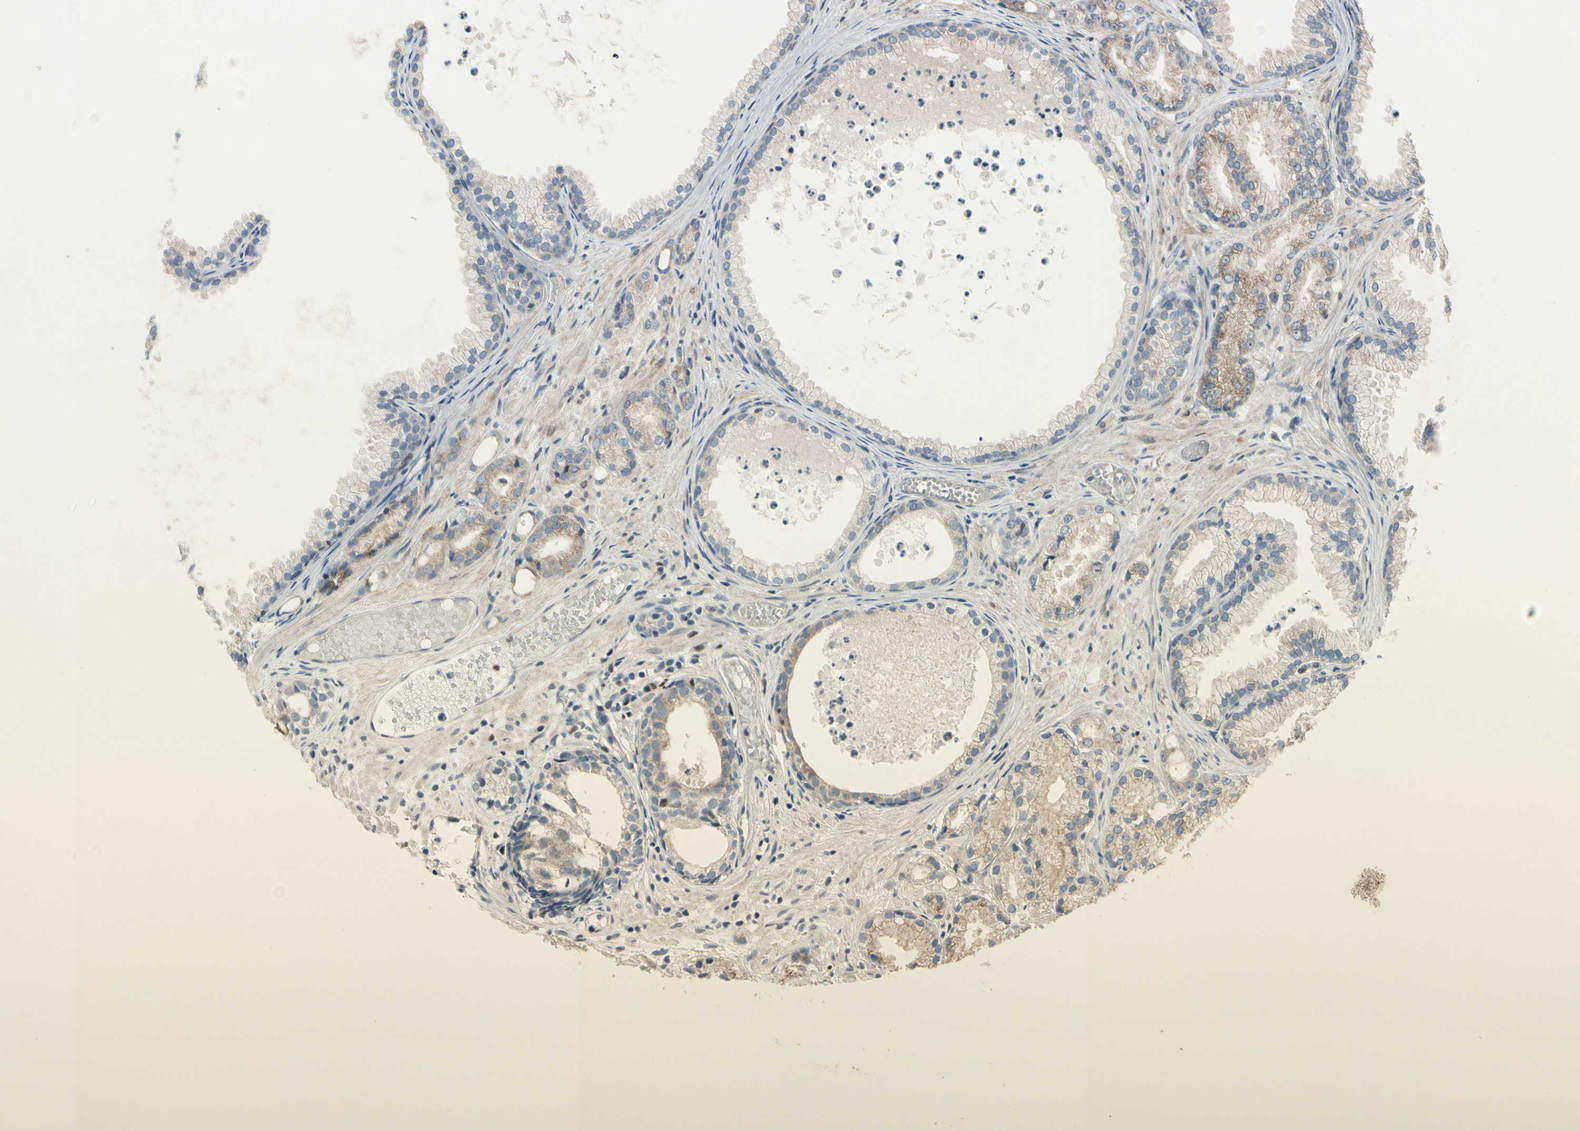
{"staining": {"intensity": "moderate", "quantity": "25%-75%", "location": "cytoplasmic/membranous"}, "tissue": "prostate cancer", "cell_type": "Tumor cells", "image_type": "cancer", "snomed": [{"axis": "morphology", "description": "Adenocarcinoma, Low grade"}, {"axis": "topography", "description": "Prostate"}], "caption": "Tumor cells reveal medium levels of moderate cytoplasmic/membranous staining in about 25%-75% of cells in prostate cancer (low-grade adenocarcinoma).", "gene": "CGREF1", "patient": {"sex": "male", "age": 72}}